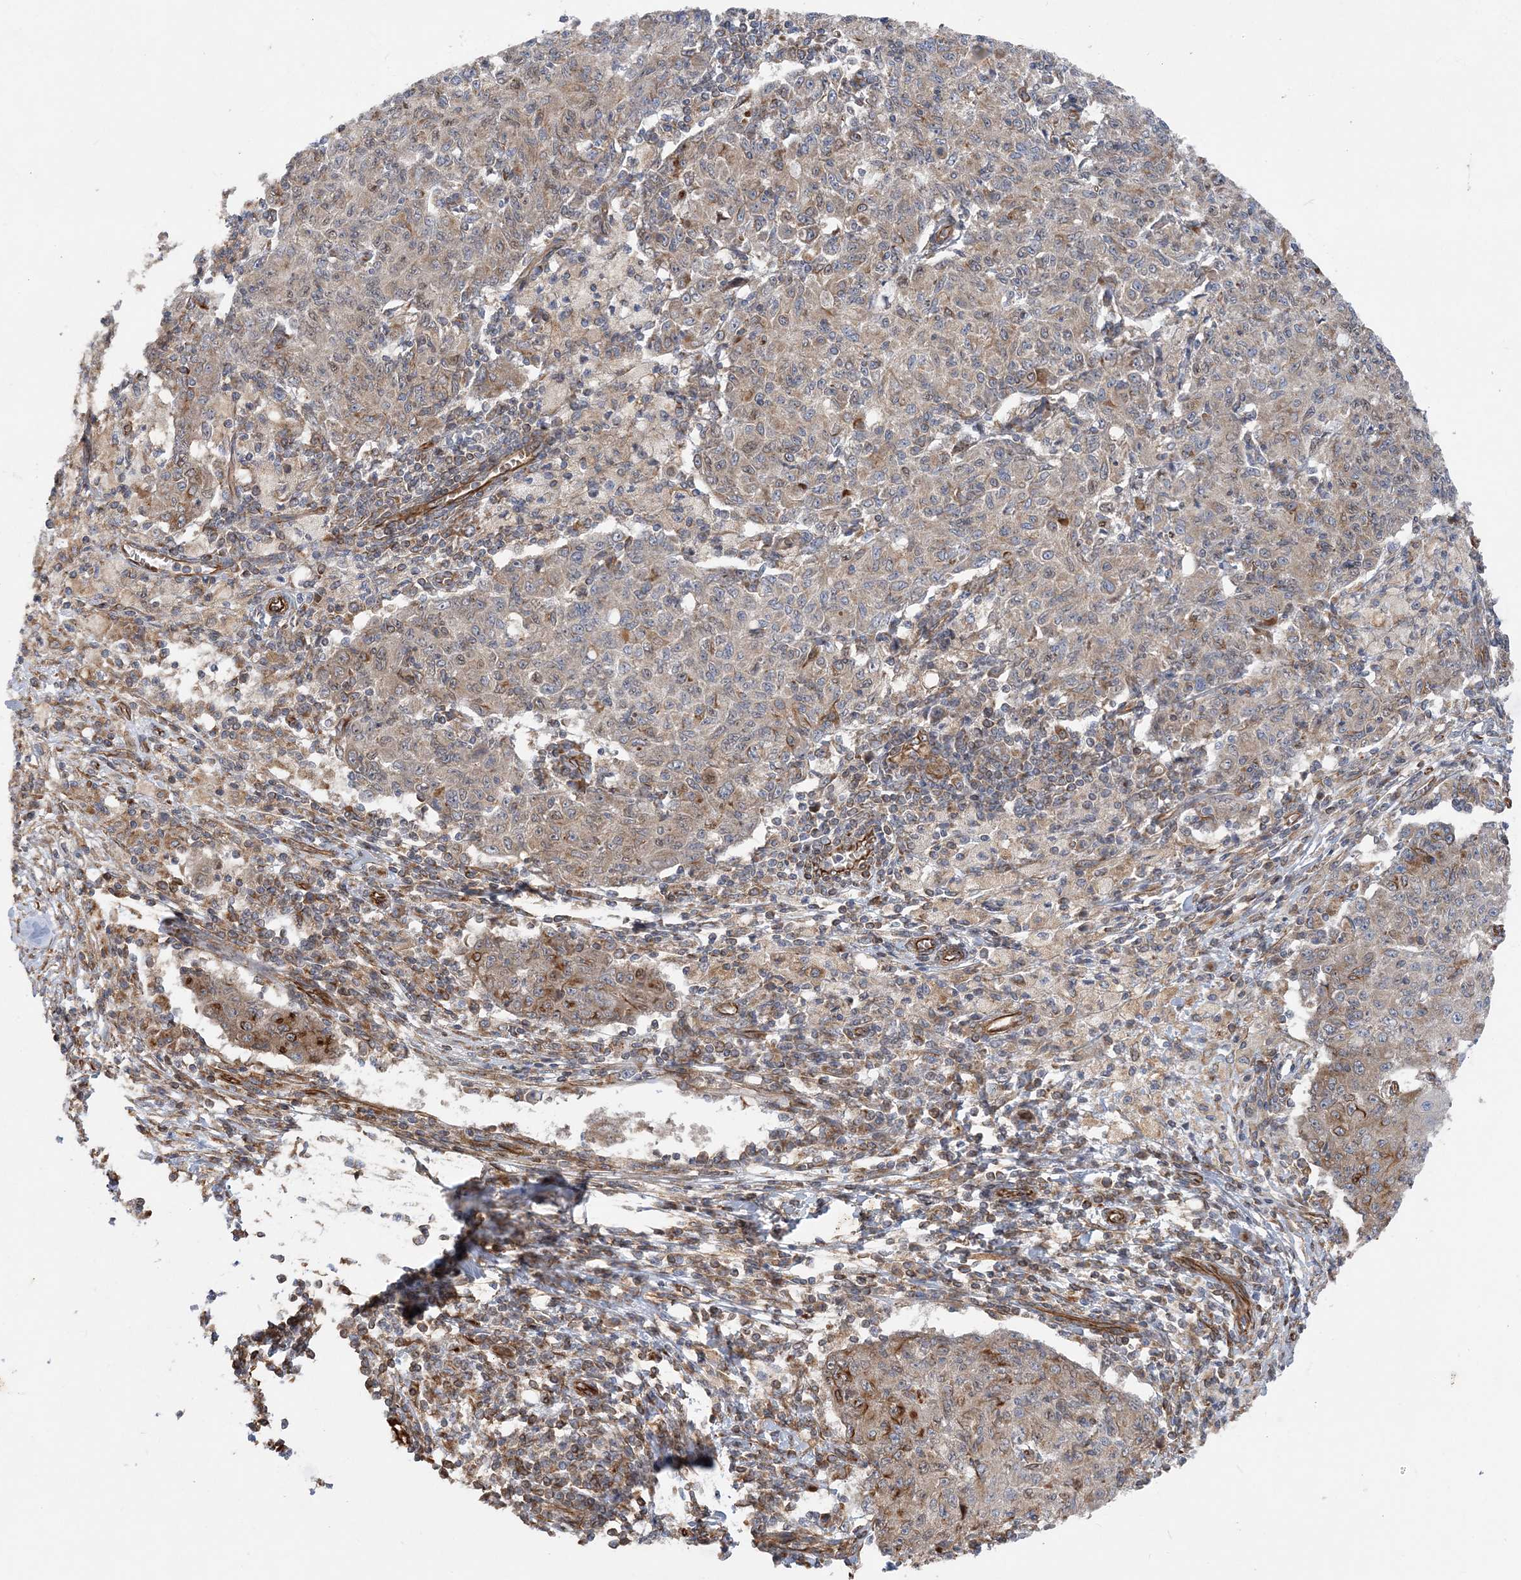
{"staining": {"intensity": "moderate", "quantity": "25%-75%", "location": "cytoplasmic/membranous"}, "tissue": "ovarian cancer", "cell_type": "Tumor cells", "image_type": "cancer", "snomed": [{"axis": "morphology", "description": "Carcinoma, endometroid"}, {"axis": "topography", "description": "Ovary"}], "caption": "Immunohistochemical staining of endometroid carcinoma (ovarian) exhibits moderate cytoplasmic/membranous protein expression in approximately 25%-75% of tumor cells. The protein of interest is shown in brown color, while the nuclei are stained blue.", "gene": "FAM114A2", "patient": {"sex": "female", "age": 42}}